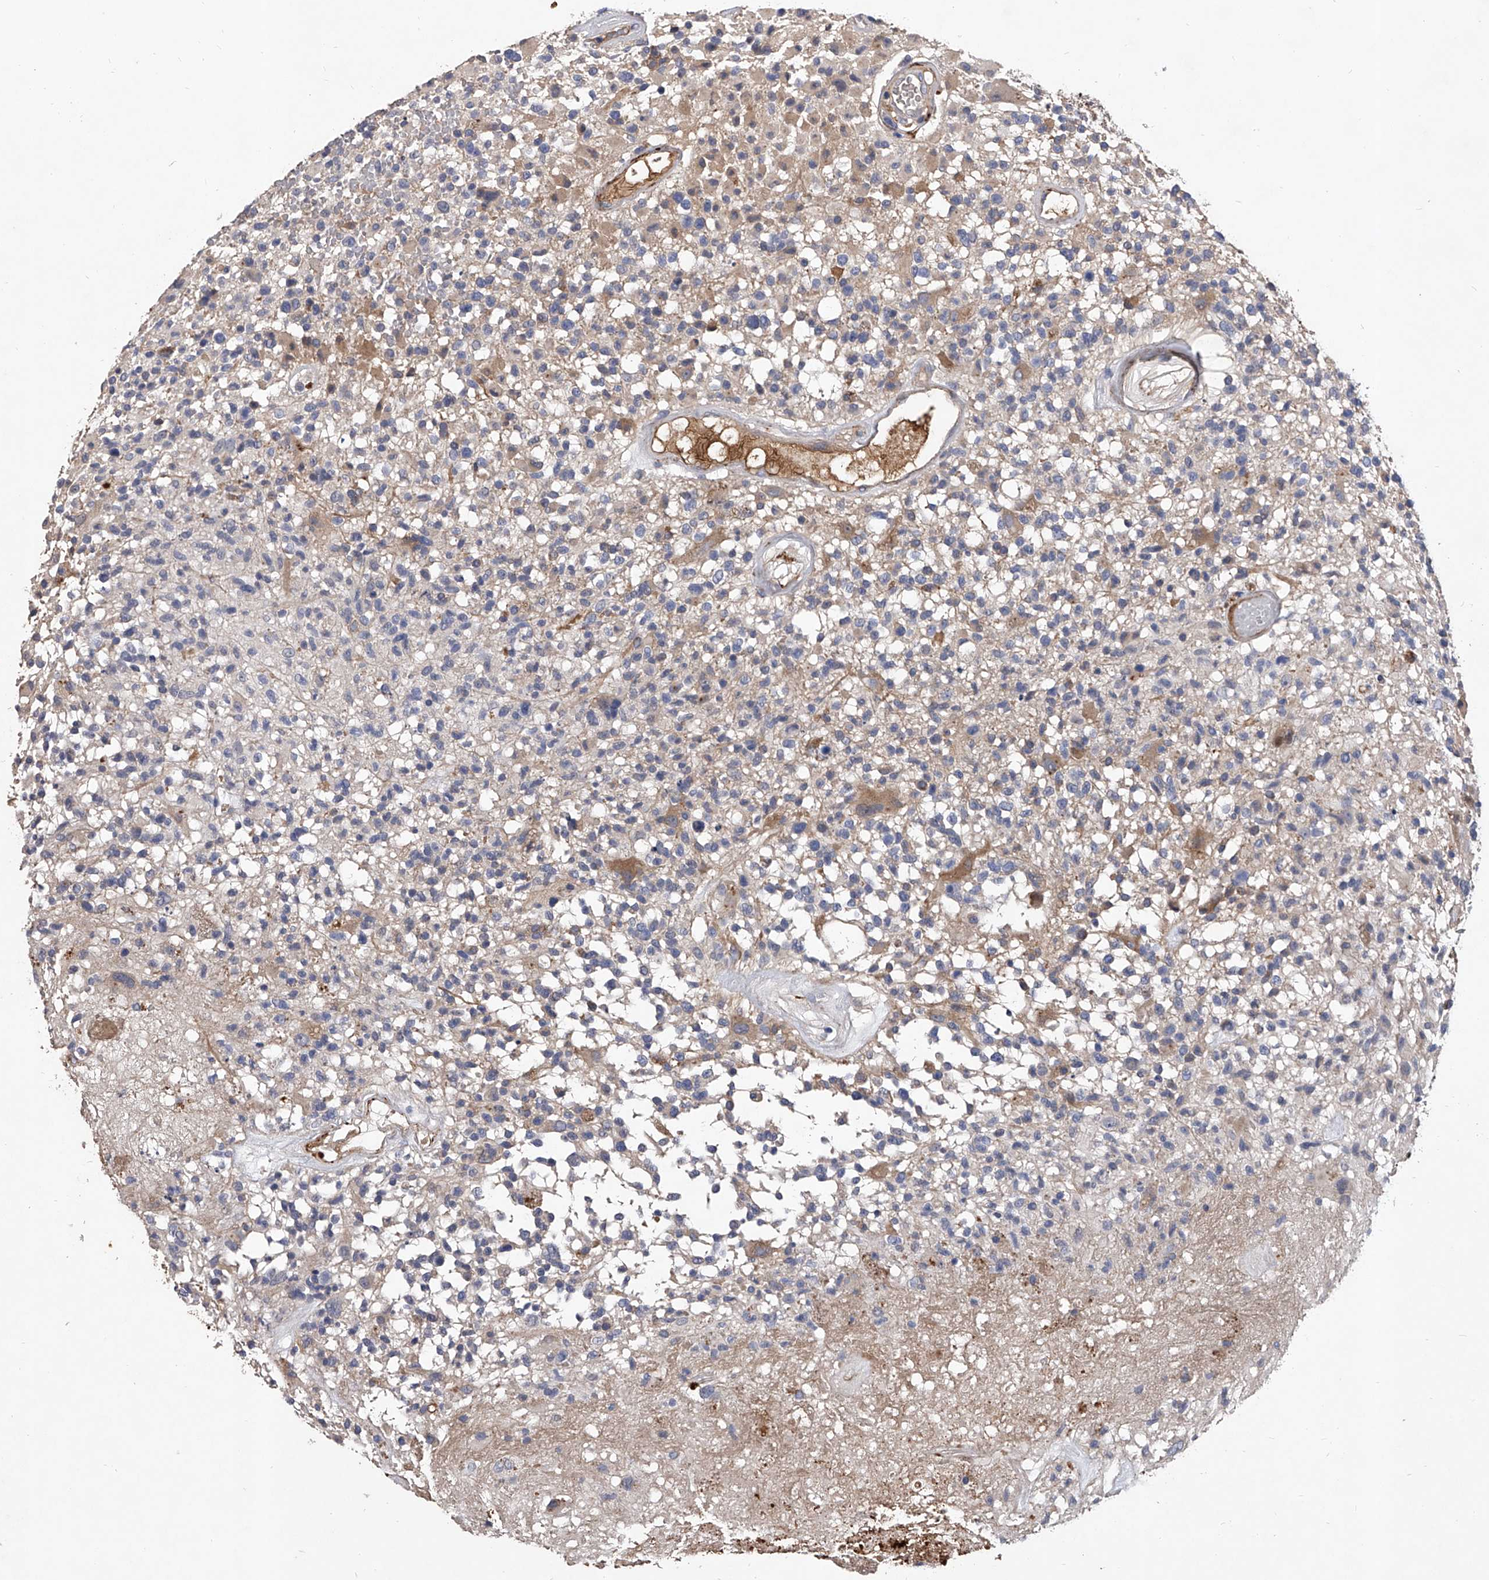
{"staining": {"intensity": "negative", "quantity": "none", "location": "none"}, "tissue": "glioma", "cell_type": "Tumor cells", "image_type": "cancer", "snomed": [{"axis": "morphology", "description": "Glioma, malignant, High grade"}, {"axis": "morphology", "description": "Glioblastoma, NOS"}, {"axis": "topography", "description": "Brain"}], "caption": "Immunohistochemical staining of high-grade glioma (malignant) reveals no significant staining in tumor cells.", "gene": "C5", "patient": {"sex": "male", "age": 60}}